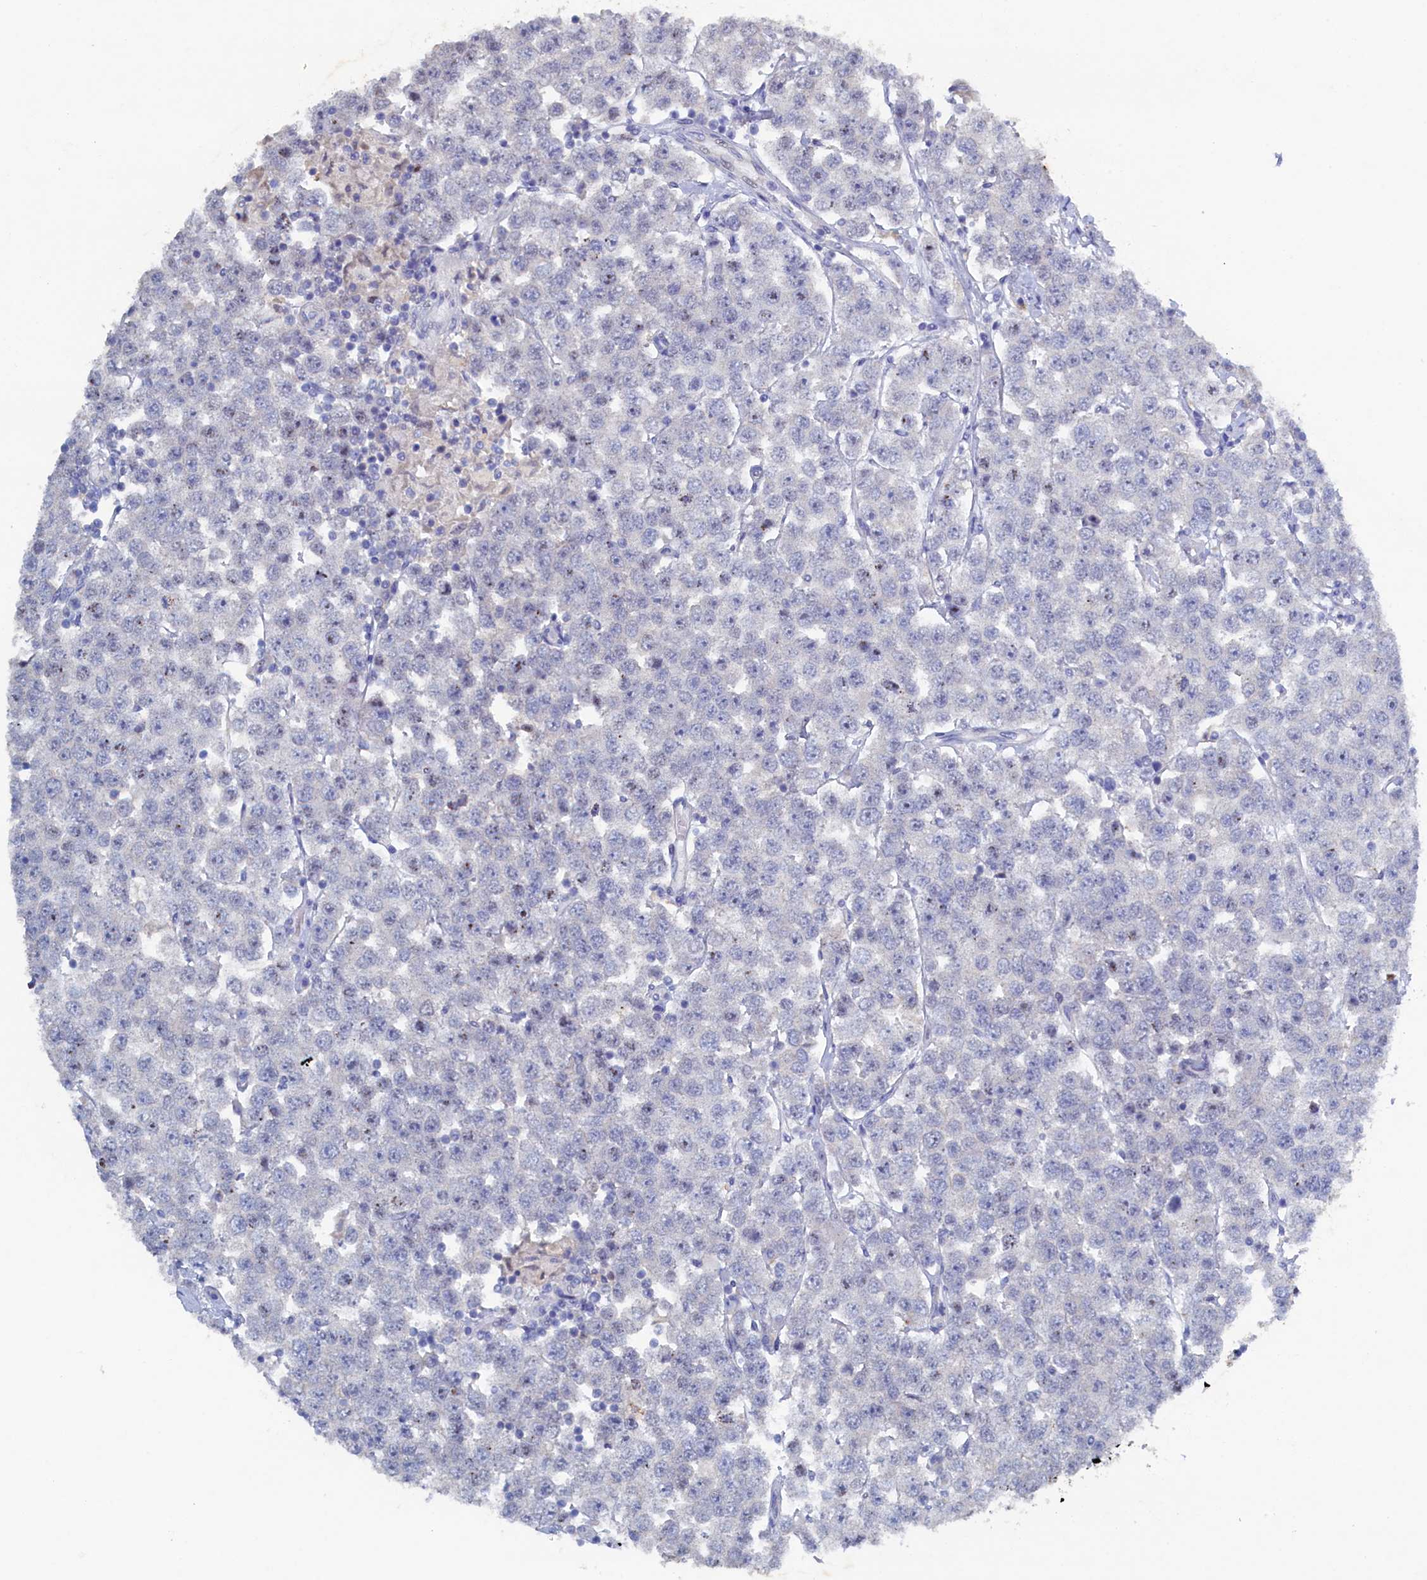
{"staining": {"intensity": "negative", "quantity": "none", "location": "none"}, "tissue": "testis cancer", "cell_type": "Tumor cells", "image_type": "cancer", "snomed": [{"axis": "morphology", "description": "Seminoma, NOS"}, {"axis": "topography", "description": "Testis"}], "caption": "The IHC image has no significant expression in tumor cells of testis cancer (seminoma) tissue.", "gene": "CBLIF", "patient": {"sex": "male", "age": 28}}